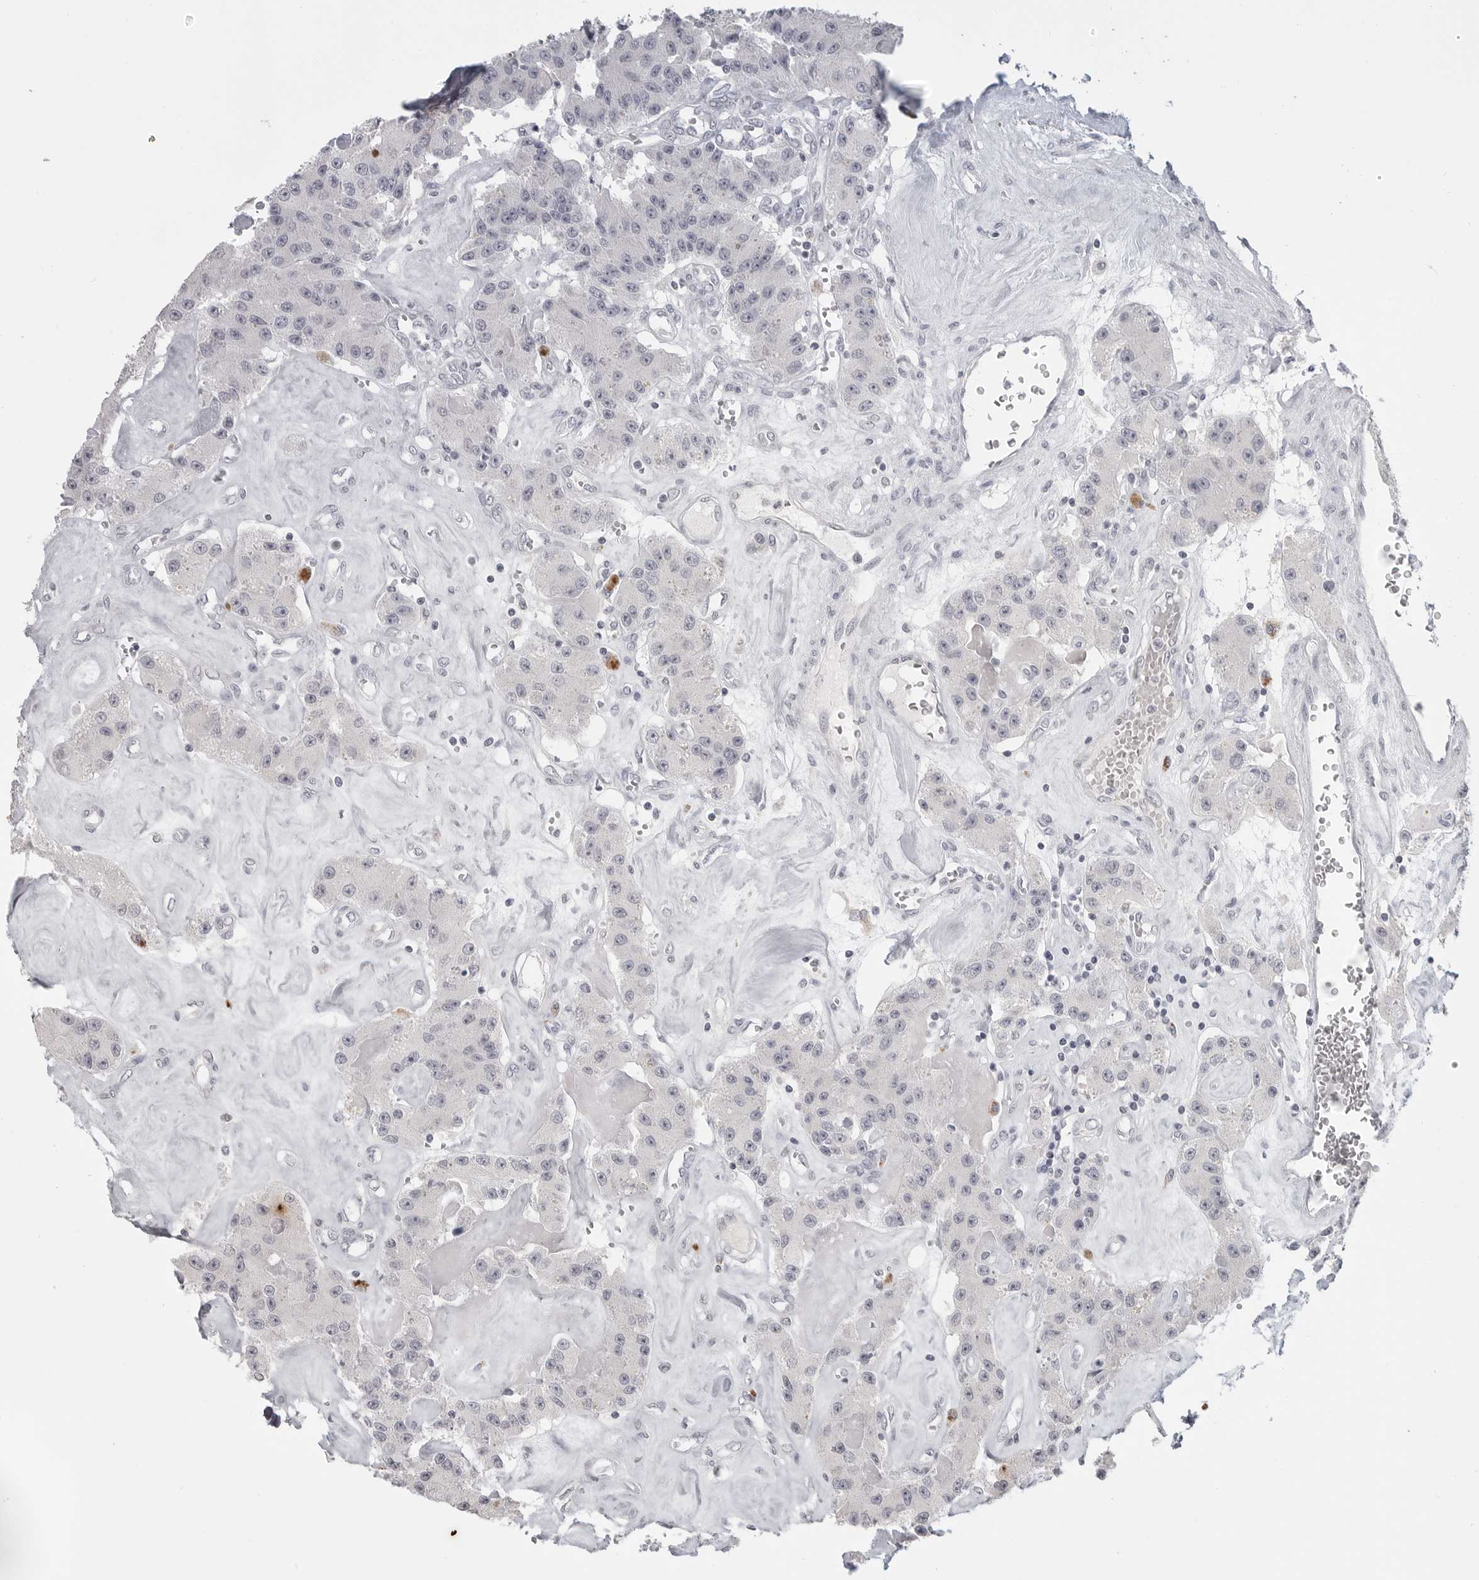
{"staining": {"intensity": "negative", "quantity": "none", "location": "none"}, "tissue": "carcinoid", "cell_type": "Tumor cells", "image_type": "cancer", "snomed": [{"axis": "morphology", "description": "Carcinoid, malignant, NOS"}, {"axis": "topography", "description": "Pancreas"}], "caption": "High magnification brightfield microscopy of carcinoid (malignant) stained with DAB (brown) and counterstained with hematoxylin (blue): tumor cells show no significant staining.", "gene": "PRSS1", "patient": {"sex": "male", "age": 41}}